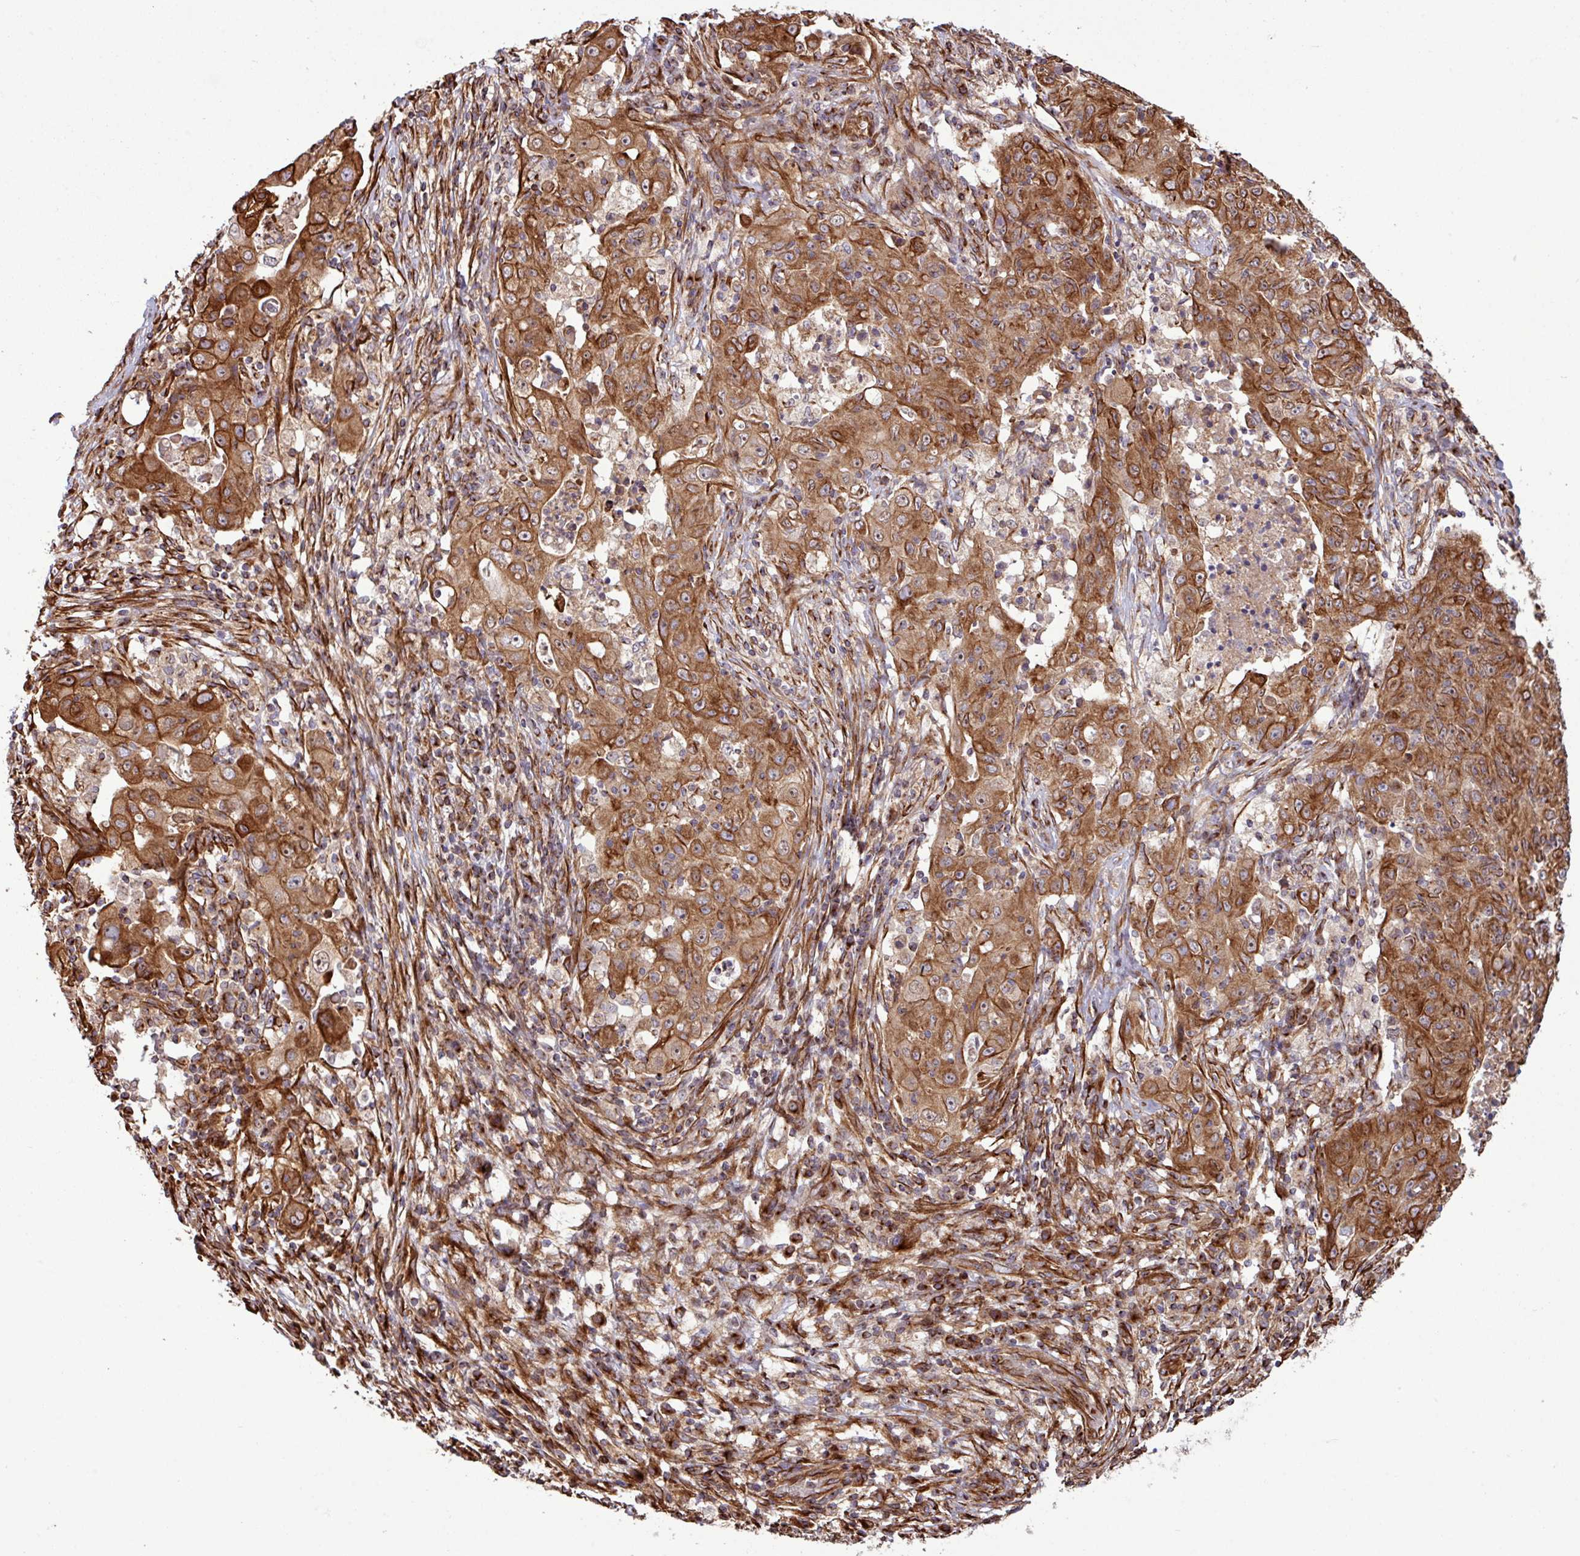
{"staining": {"intensity": "strong", "quantity": ">75%", "location": "cytoplasmic/membranous,nuclear"}, "tissue": "ovarian cancer", "cell_type": "Tumor cells", "image_type": "cancer", "snomed": [{"axis": "morphology", "description": "Carcinoma, endometroid"}, {"axis": "topography", "description": "Ovary"}], "caption": "IHC histopathology image of neoplastic tissue: endometroid carcinoma (ovarian) stained using IHC reveals high levels of strong protein expression localized specifically in the cytoplasmic/membranous and nuclear of tumor cells, appearing as a cytoplasmic/membranous and nuclear brown color.", "gene": "ZNF300", "patient": {"sex": "female", "age": 42}}